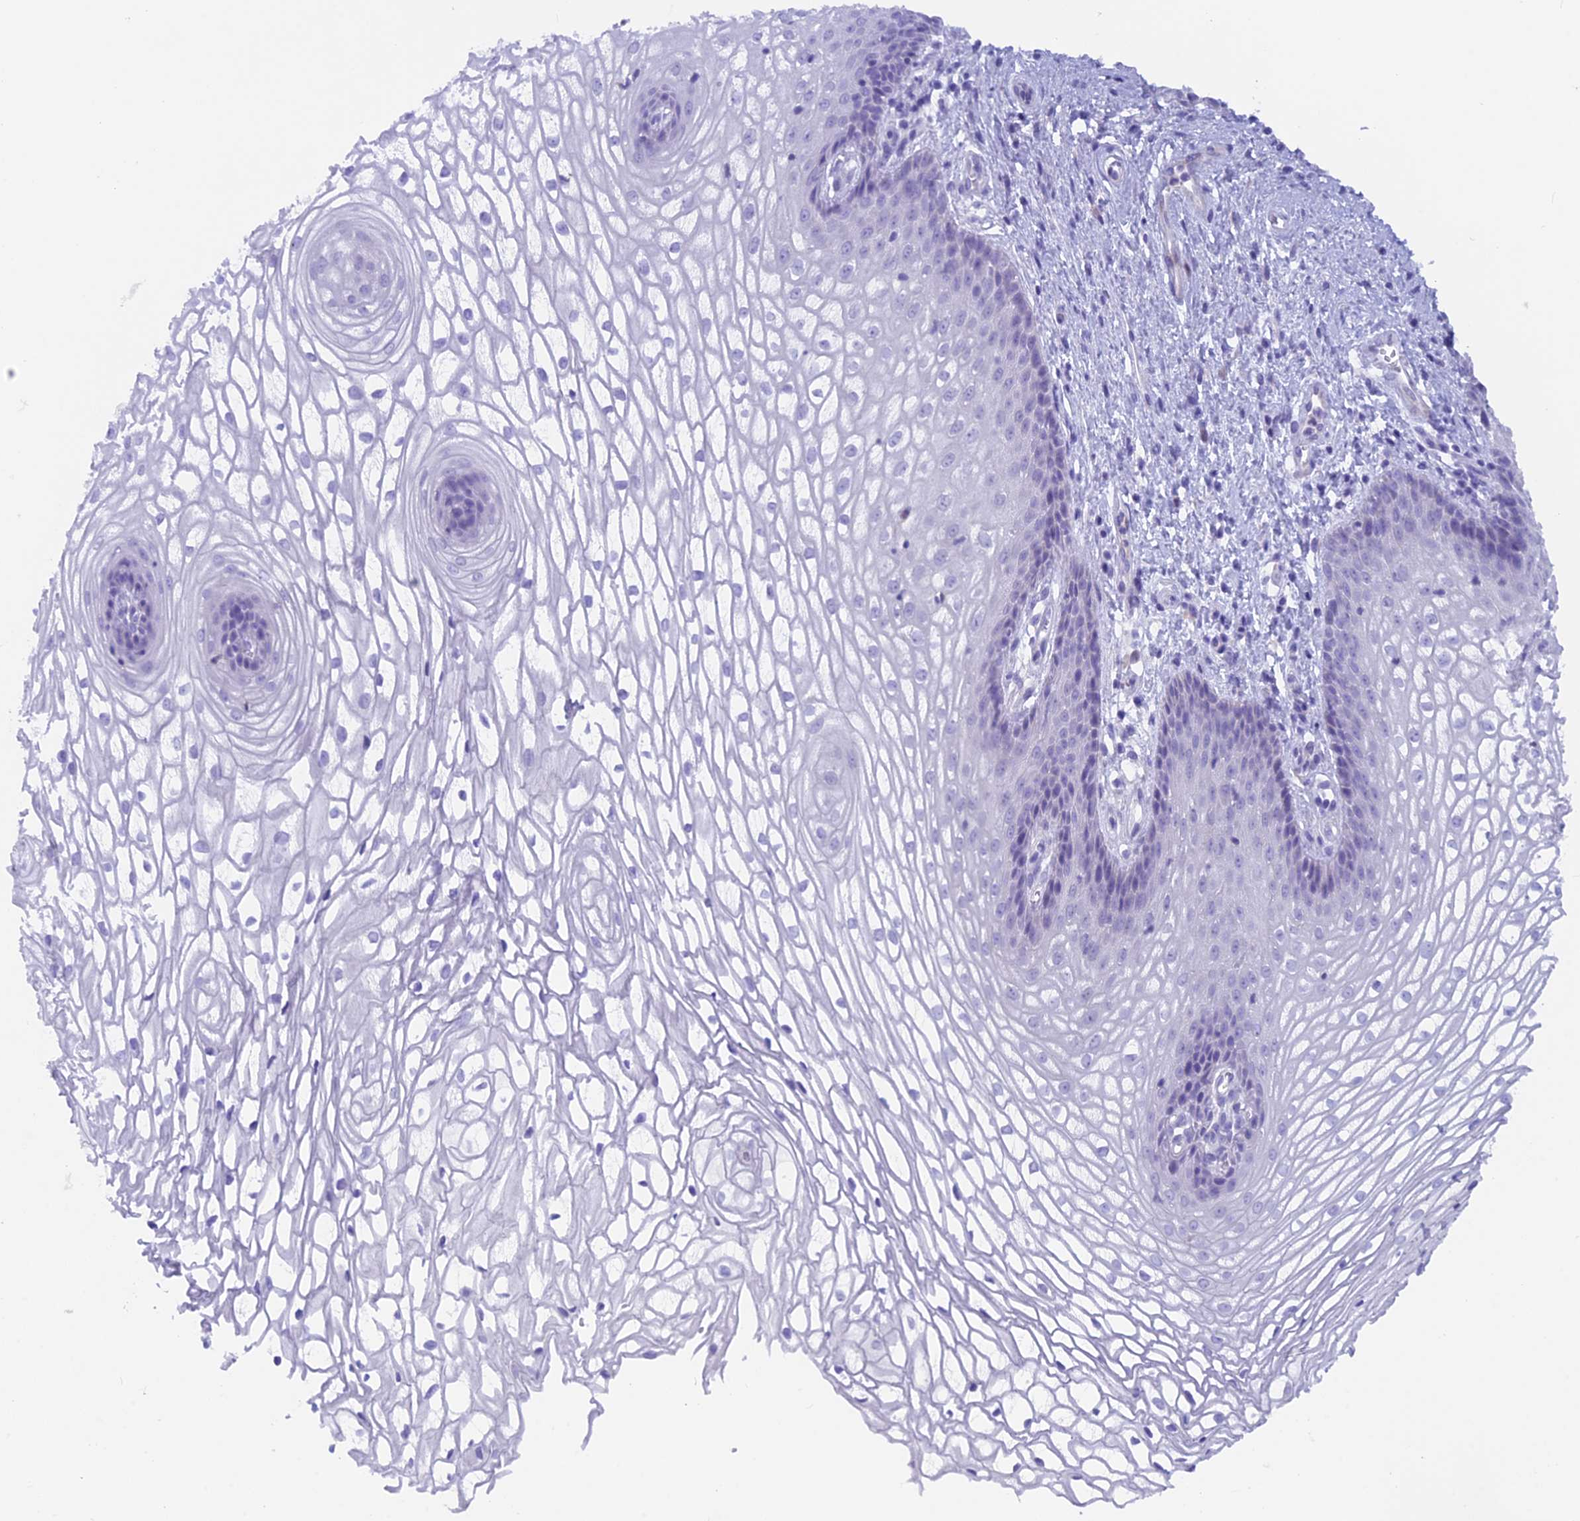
{"staining": {"intensity": "negative", "quantity": "none", "location": "none"}, "tissue": "vagina", "cell_type": "Squamous epithelial cells", "image_type": "normal", "snomed": [{"axis": "morphology", "description": "Normal tissue, NOS"}, {"axis": "topography", "description": "Vagina"}], "caption": "High power microscopy image of an immunohistochemistry (IHC) image of unremarkable vagina, revealing no significant positivity in squamous epithelial cells. (DAB (3,3'-diaminobenzidine) IHC visualized using brightfield microscopy, high magnification).", "gene": "SNTN", "patient": {"sex": "female", "age": 34}}